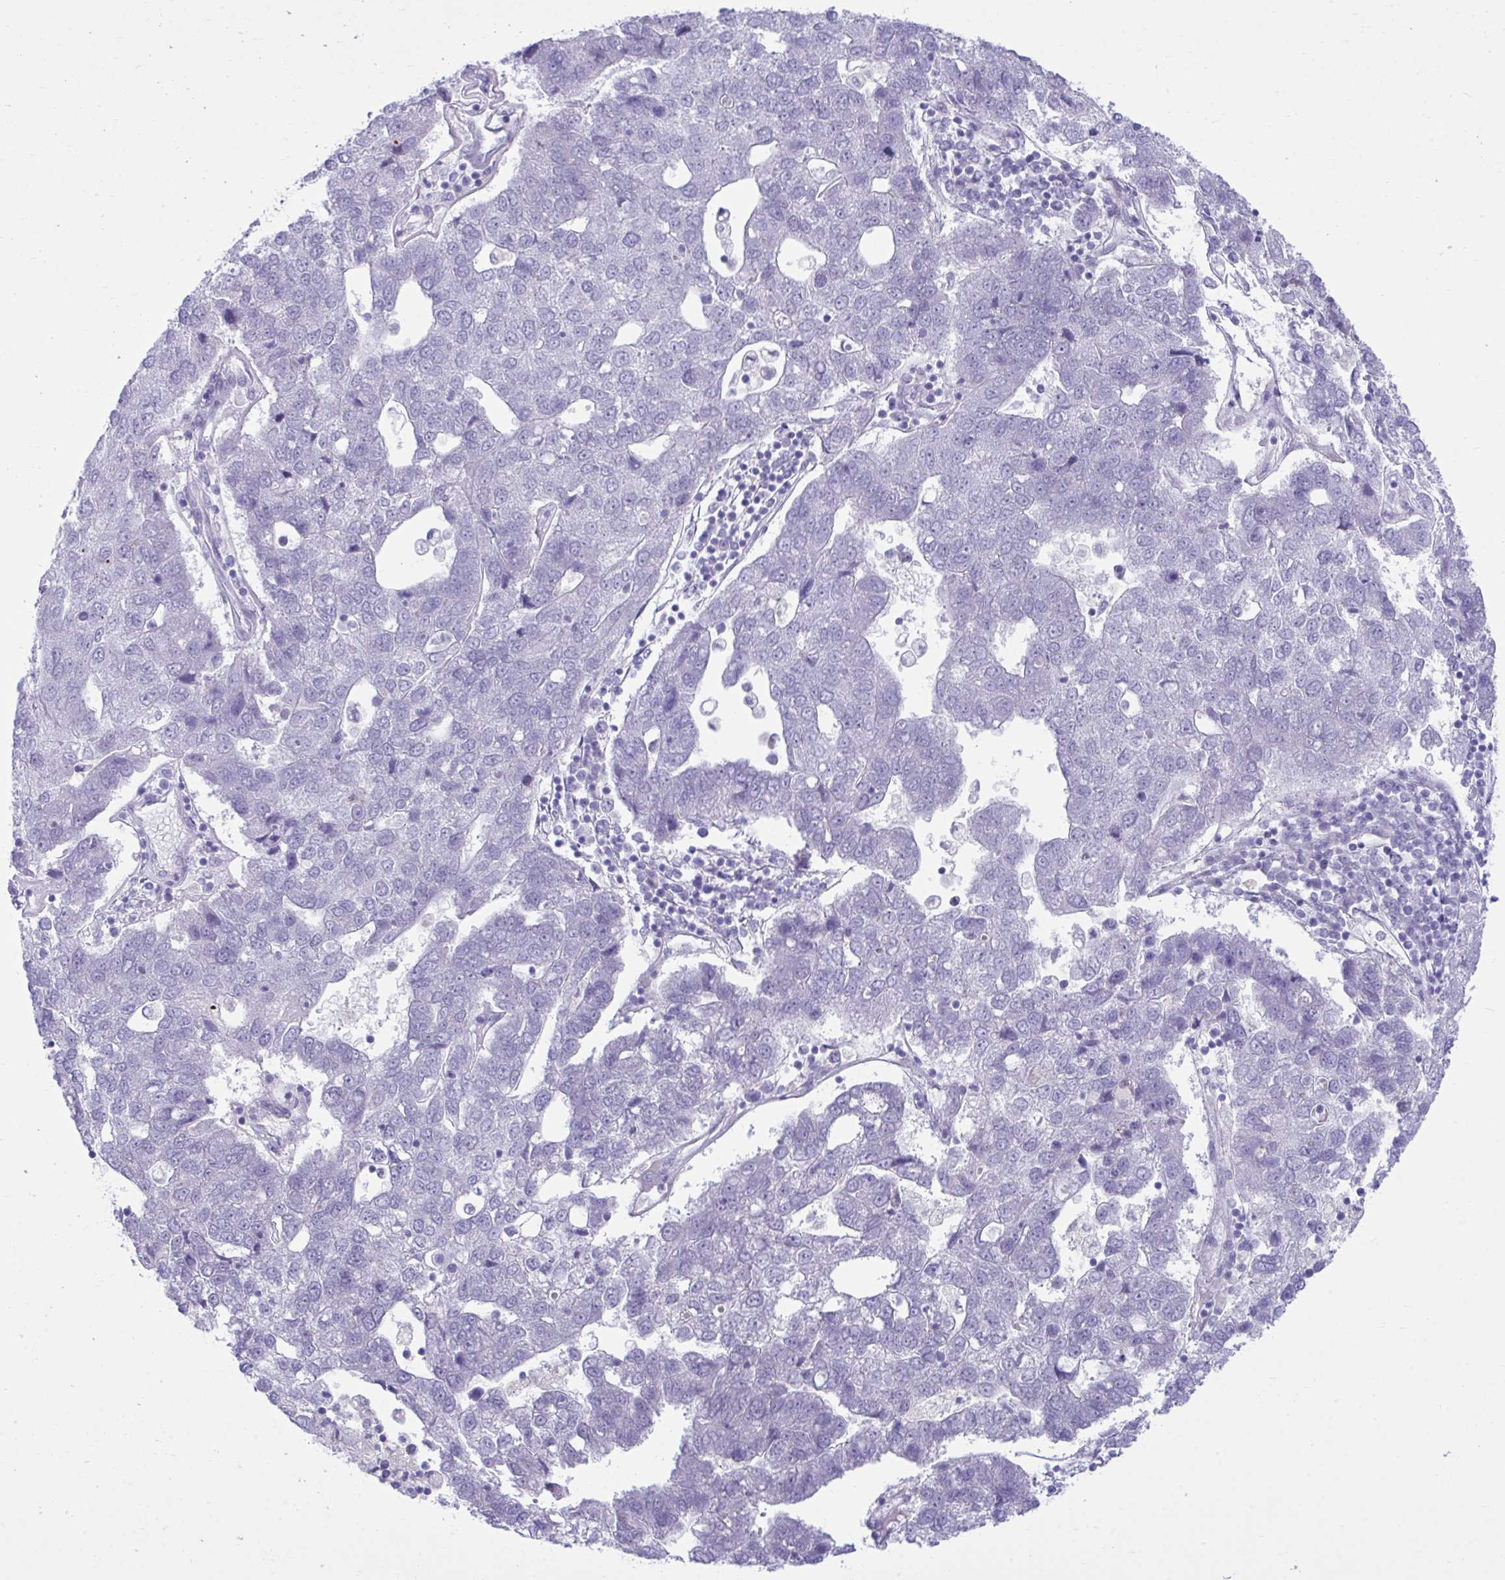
{"staining": {"intensity": "negative", "quantity": "none", "location": "none"}, "tissue": "pancreatic cancer", "cell_type": "Tumor cells", "image_type": "cancer", "snomed": [{"axis": "morphology", "description": "Adenocarcinoma, NOS"}, {"axis": "topography", "description": "Pancreas"}], "caption": "Protein analysis of adenocarcinoma (pancreatic) reveals no significant staining in tumor cells.", "gene": "MED9", "patient": {"sex": "female", "age": 61}}